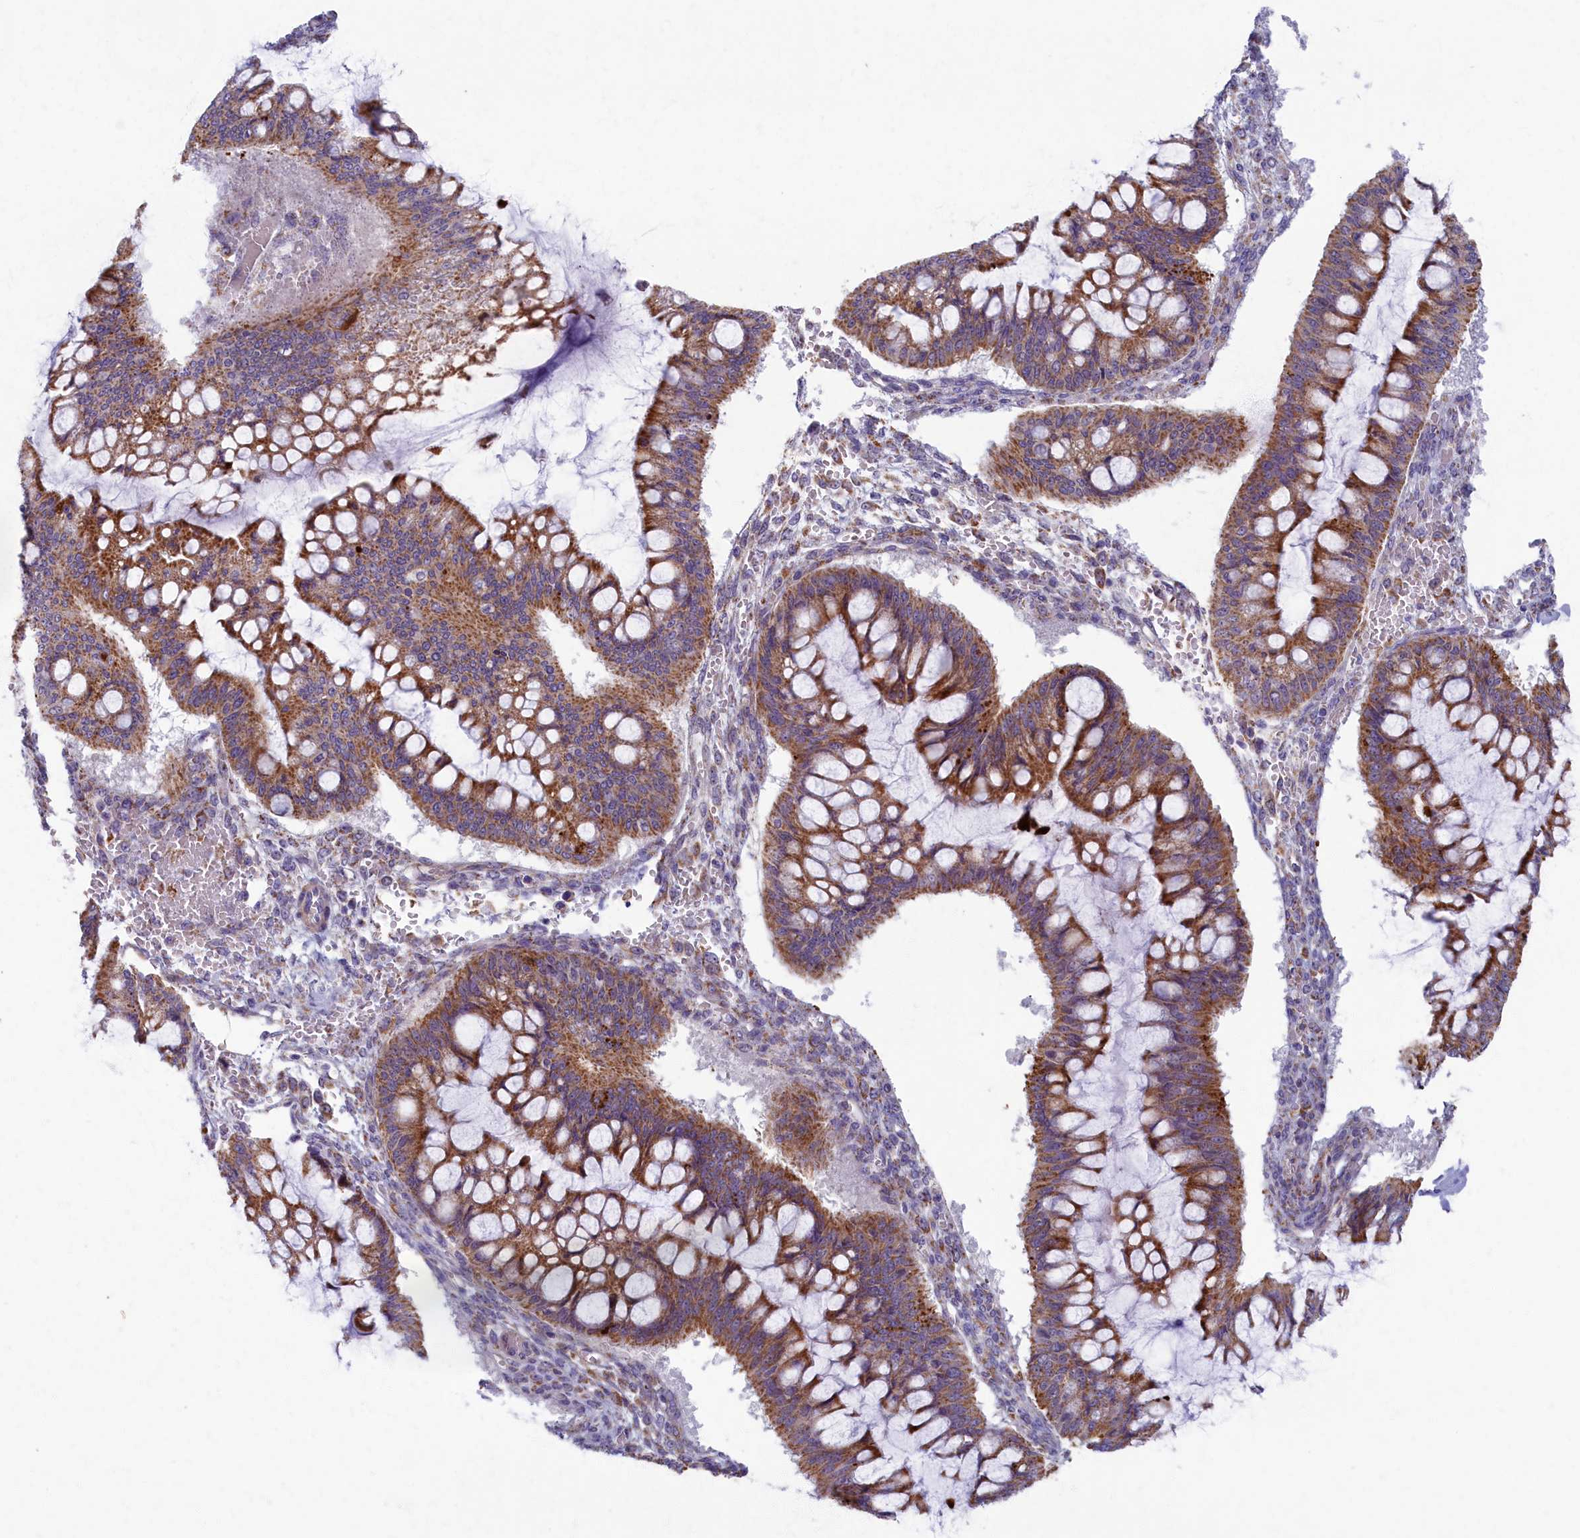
{"staining": {"intensity": "moderate", "quantity": ">75%", "location": "cytoplasmic/membranous"}, "tissue": "ovarian cancer", "cell_type": "Tumor cells", "image_type": "cancer", "snomed": [{"axis": "morphology", "description": "Cystadenocarcinoma, mucinous, NOS"}, {"axis": "topography", "description": "Ovary"}], "caption": "Tumor cells display medium levels of moderate cytoplasmic/membranous staining in about >75% of cells in human ovarian cancer (mucinous cystadenocarcinoma).", "gene": "MRPS25", "patient": {"sex": "female", "age": 73}}